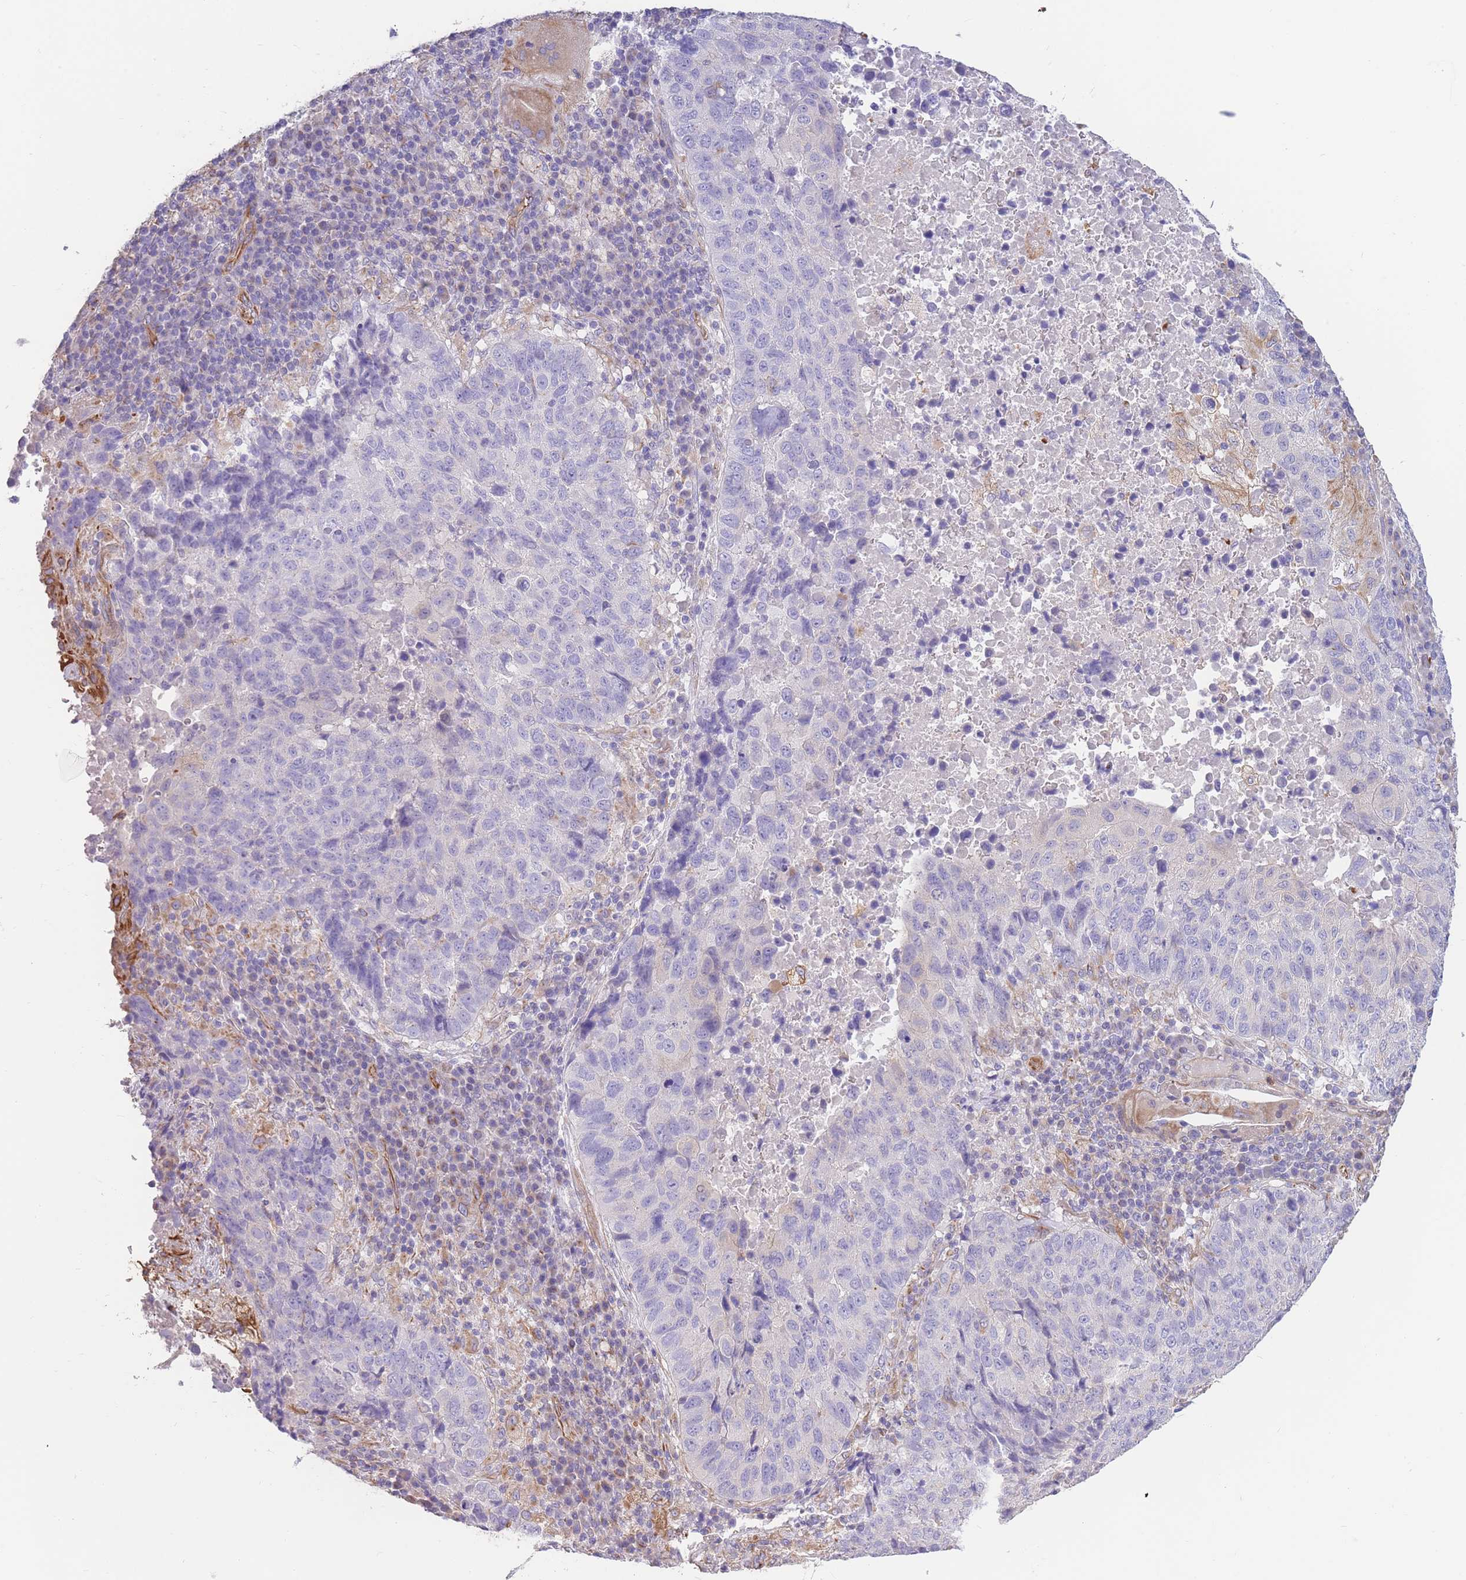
{"staining": {"intensity": "negative", "quantity": "none", "location": "none"}, "tissue": "lung cancer", "cell_type": "Tumor cells", "image_type": "cancer", "snomed": [{"axis": "morphology", "description": "Squamous cell carcinoma, NOS"}, {"axis": "topography", "description": "Lung"}], "caption": "This is an IHC micrograph of human lung squamous cell carcinoma. There is no positivity in tumor cells.", "gene": "ANKRD53", "patient": {"sex": "male", "age": 73}}